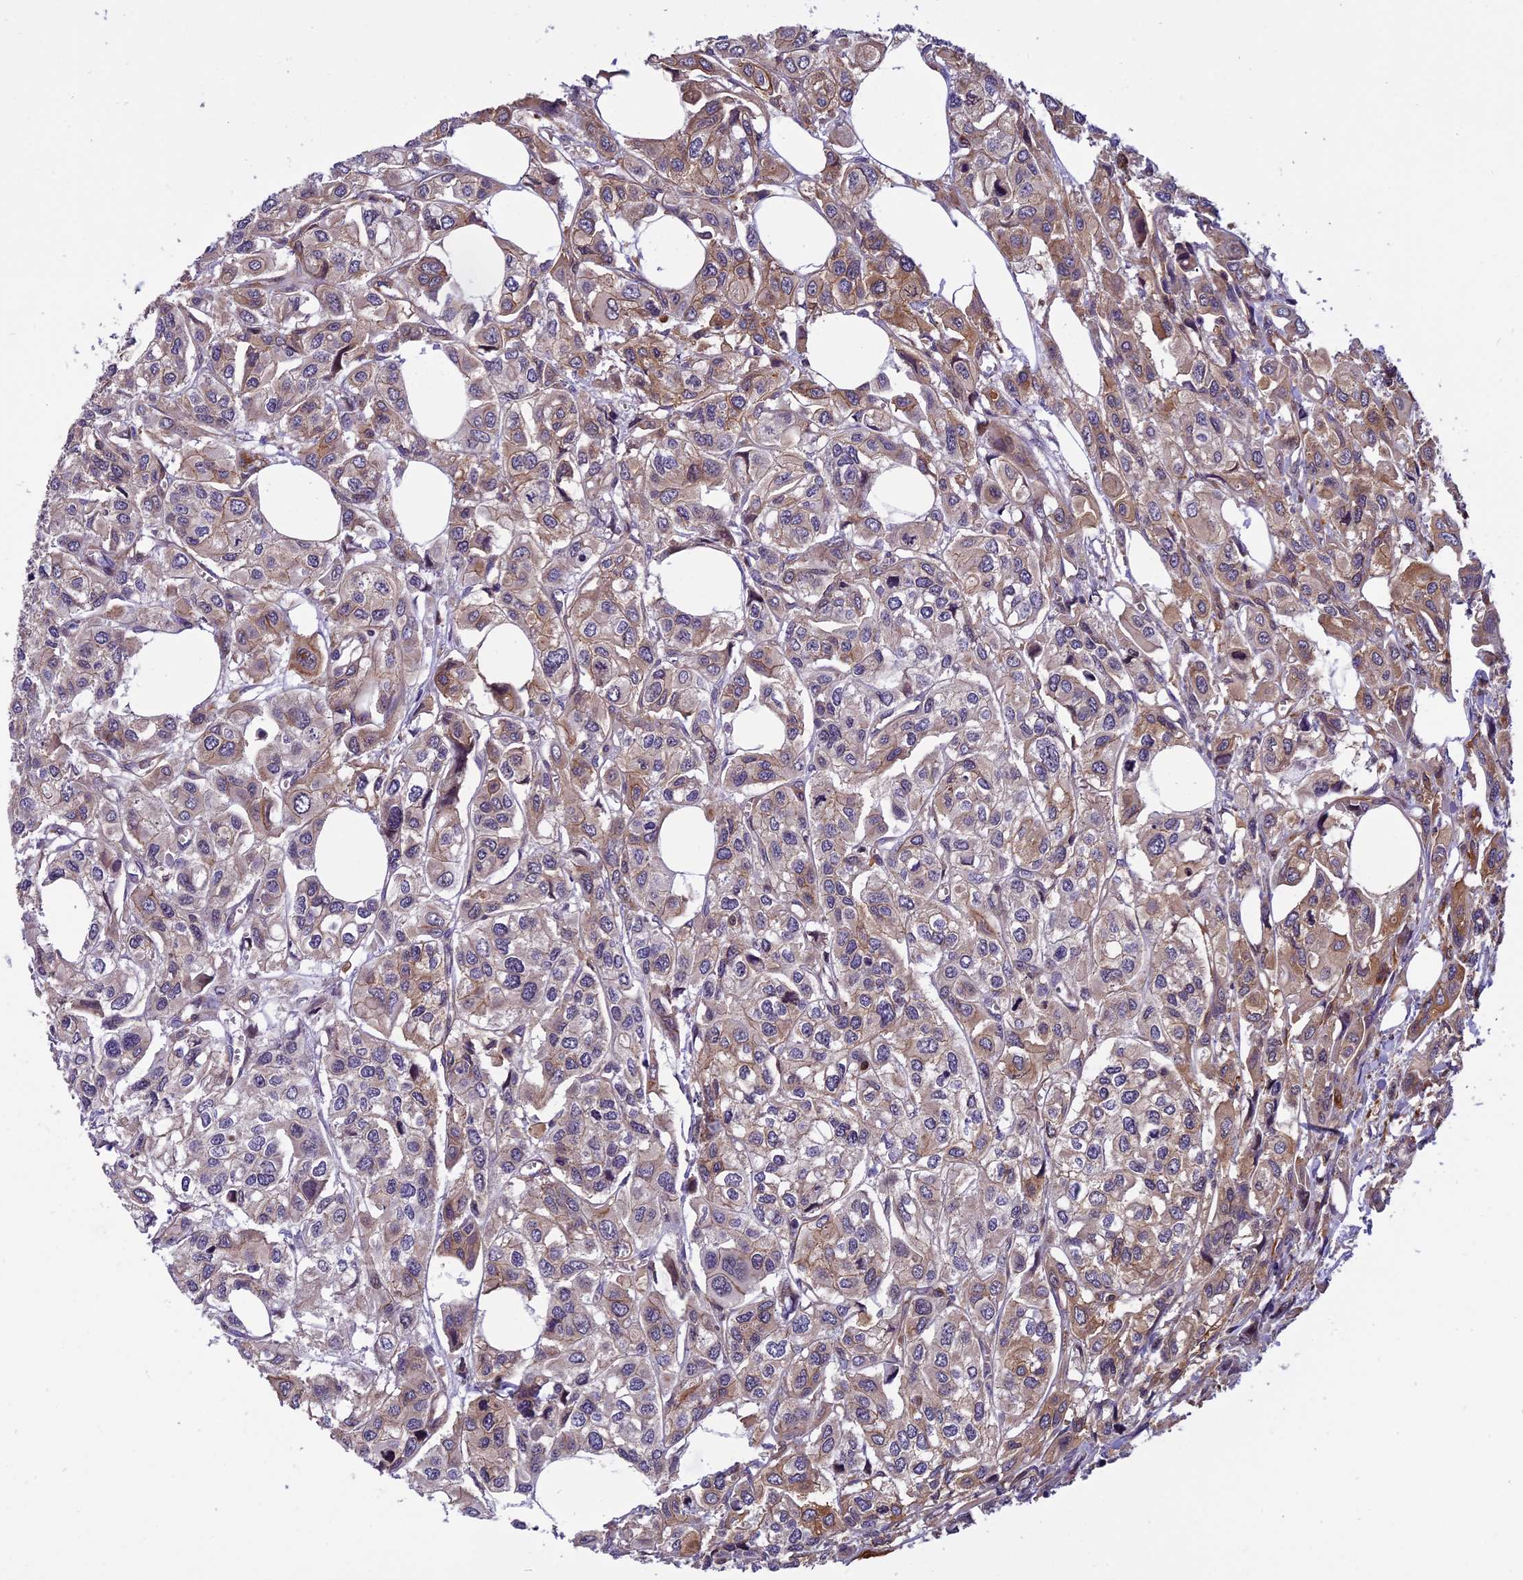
{"staining": {"intensity": "moderate", "quantity": "25%-75%", "location": "cytoplasmic/membranous"}, "tissue": "urothelial cancer", "cell_type": "Tumor cells", "image_type": "cancer", "snomed": [{"axis": "morphology", "description": "Urothelial carcinoma, High grade"}, {"axis": "topography", "description": "Urinary bladder"}], "caption": "The immunohistochemical stain highlights moderate cytoplasmic/membranous positivity in tumor cells of high-grade urothelial carcinoma tissue. (Stains: DAB (3,3'-diaminobenzidine) in brown, nuclei in blue, Microscopy: brightfield microscopy at high magnification).", "gene": "EHBP1L1", "patient": {"sex": "male", "age": 67}}